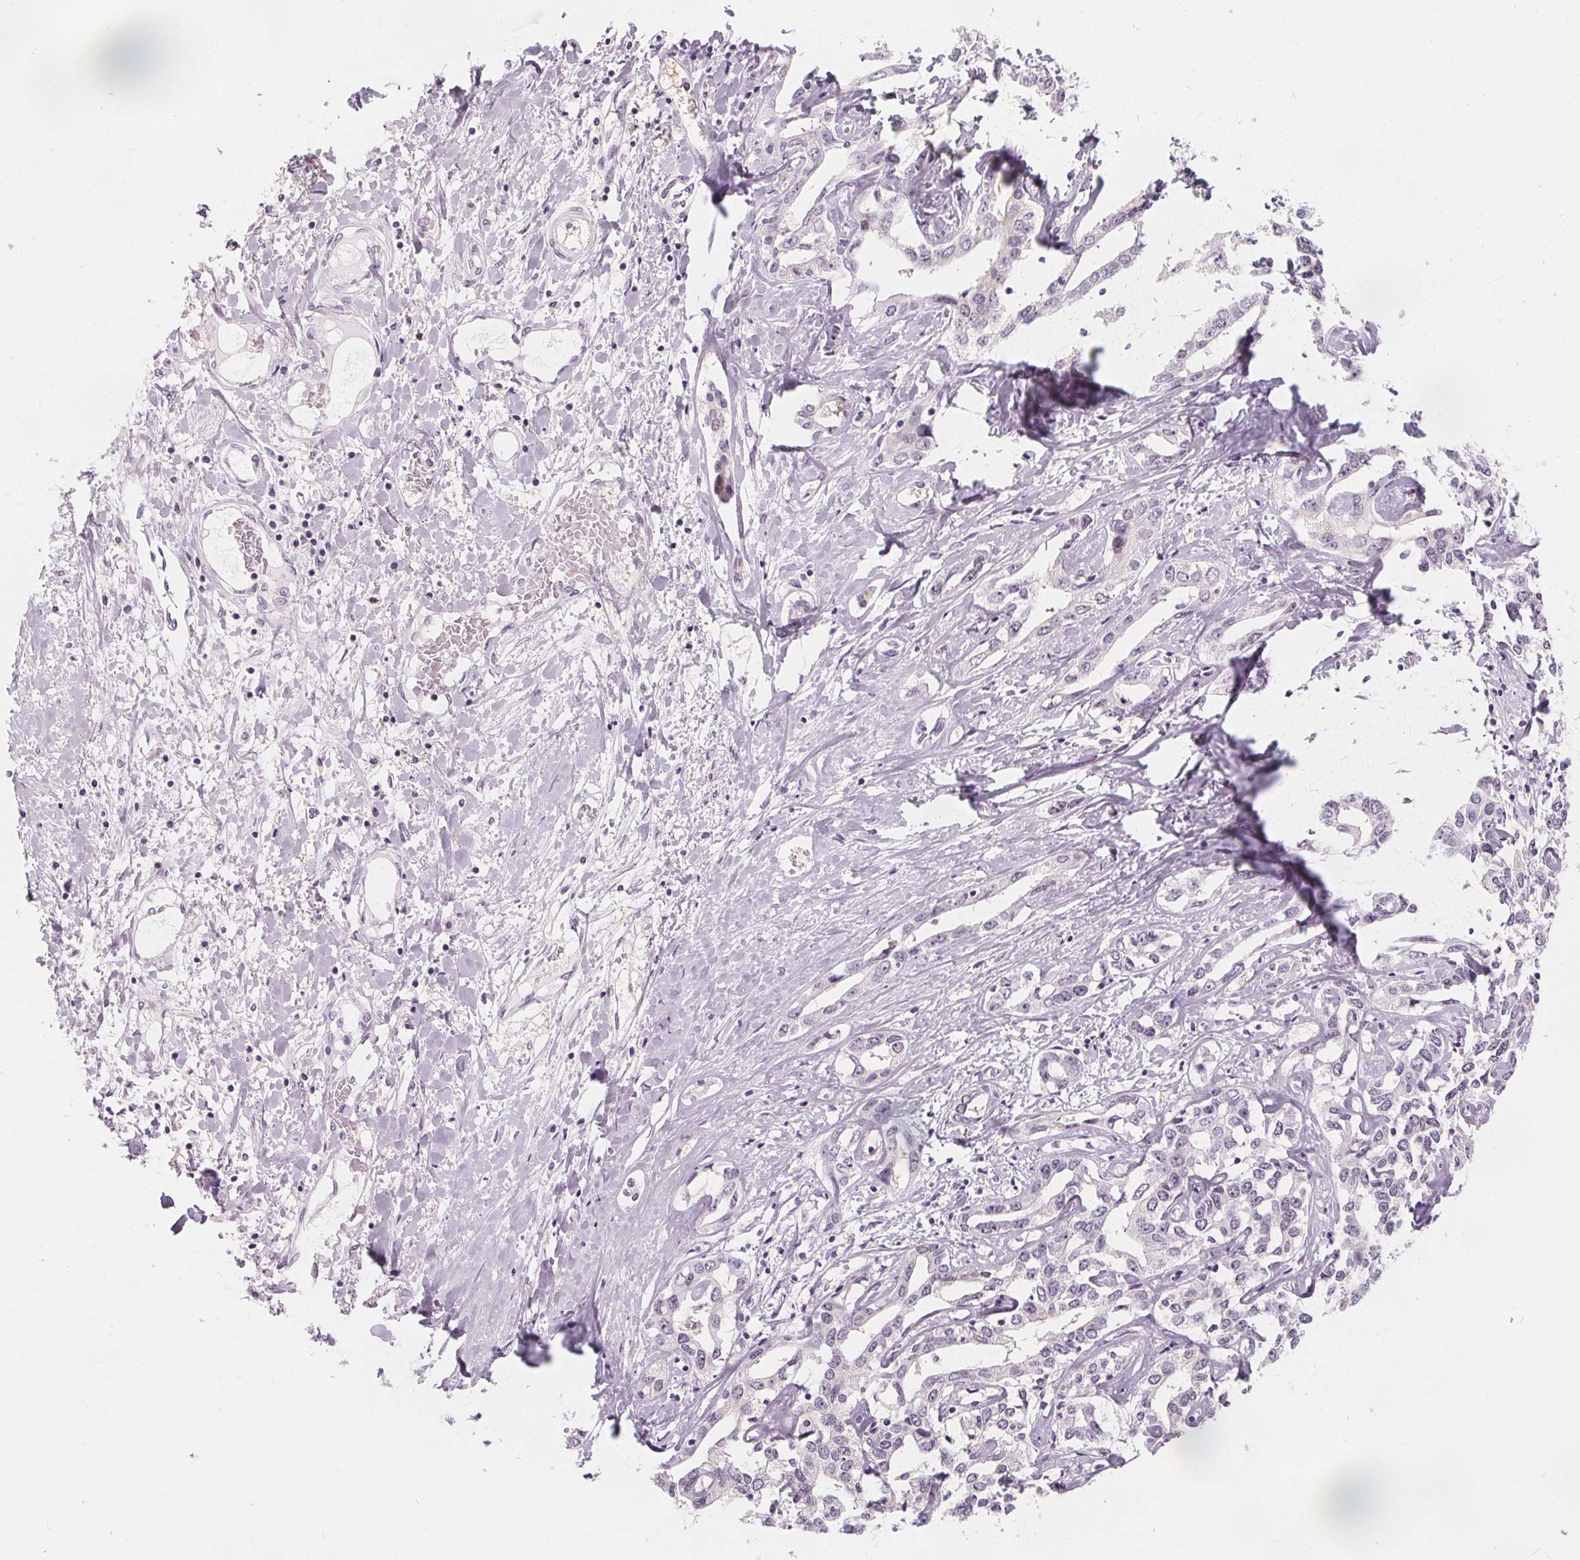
{"staining": {"intensity": "negative", "quantity": "none", "location": "none"}, "tissue": "liver cancer", "cell_type": "Tumor cells", "image_type": "cancer", "snomed": [{"axis": "morphology", "description": "Cholangiocarcinoma"}, {"axis": "topography", "description": "Liver"}], "caption": "This is an IHC photomicrograph of liver cancer (cholangiocarcinoma). There is no staining in tumor cells.", "gene": "UGP2", "patient": {"sex": "male", "age": 59}}